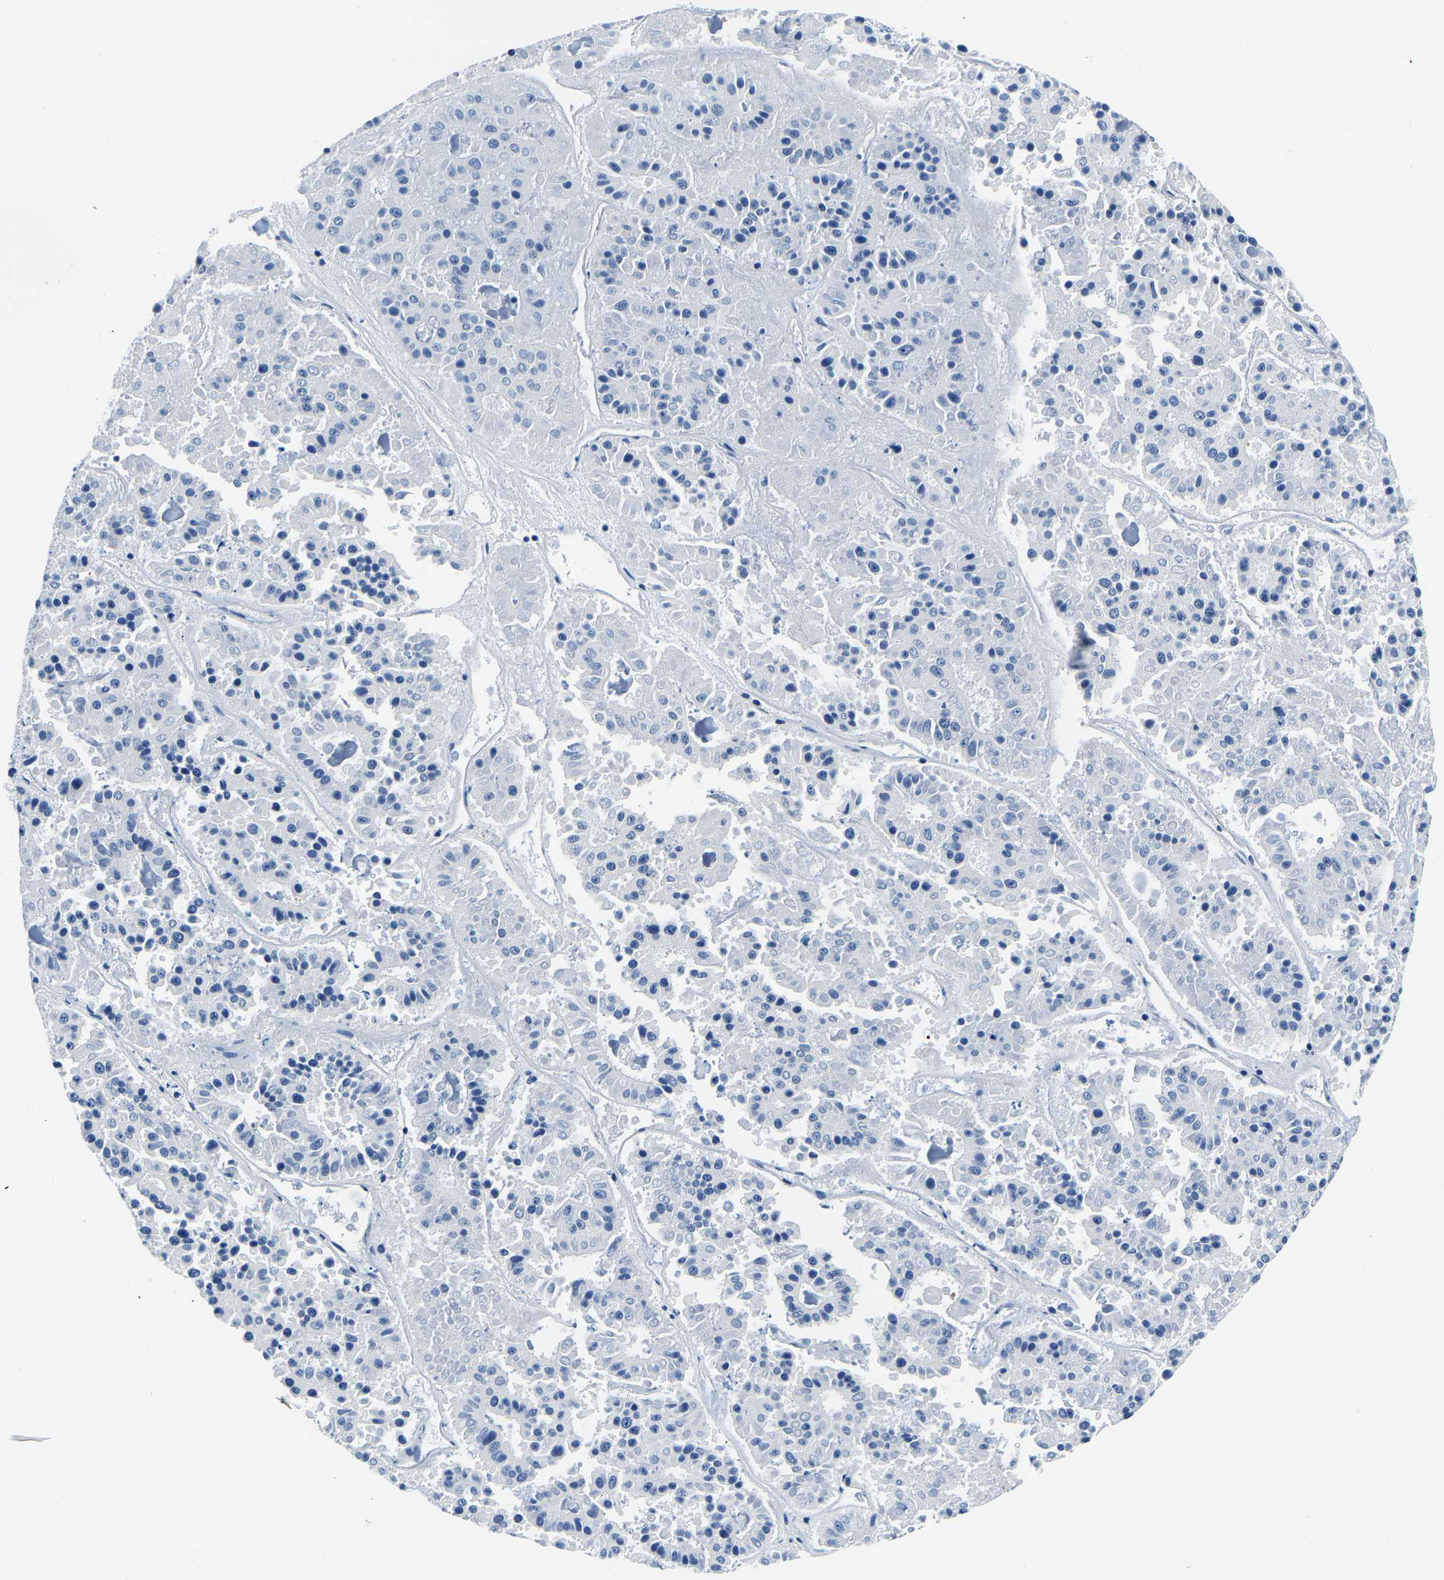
{"staining": {"intensity": "negative", "quantity": "none", "location": "none"}, "tissue": "pancreatic cancer", "cell_type": "Tumor cells", "image_type": "cancer", "snomed": [{"axis": "morphology", "description": "Adenocarcinoma, NOS"}, {"axis": "topography", "description": "Pancreas"}], "caption": "Immunohistochemical staining of human adenocarcinoma (pancreatic) exhibits no significant positivity in tumor cells. Brightfield microscopy of IHC stained with DAB (brown) and hematoxylin (blue), captured at high magnification.", "gene": "ACO1", "patient": {"sex": "male", "age": 50}}